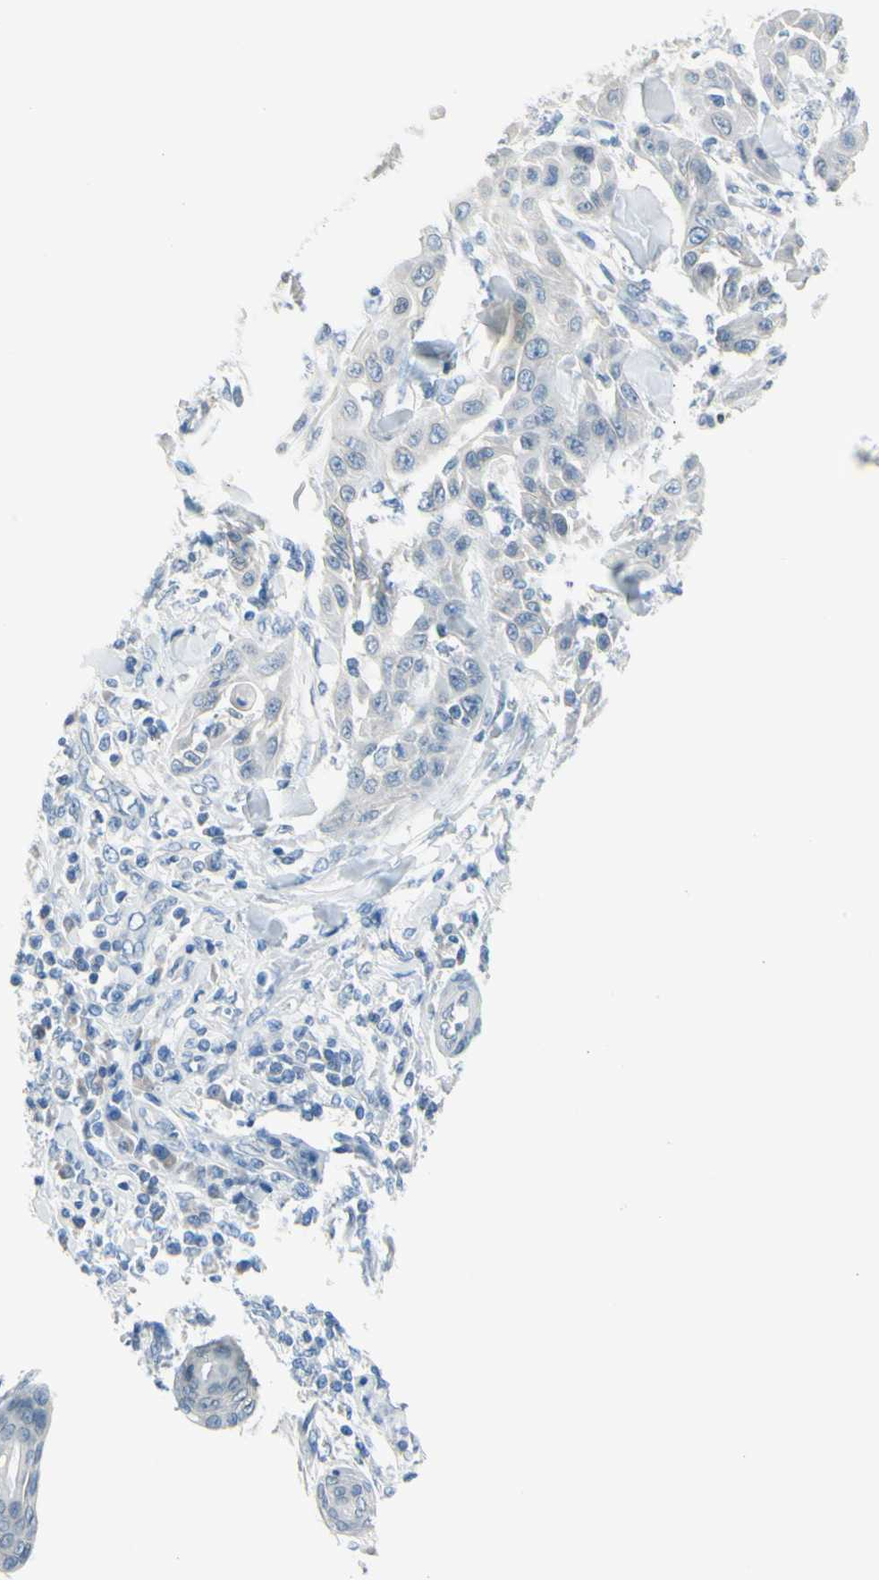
{"staining": {"intensity": "negative", "quantity": "none", "location": "none"}, "tissue": "skin cancer", "cell_type": "Tumor cells", "image_type": "cancer", "snomed": [{"axis": "morphology", "description": "Squamous cell carcinoma, NOS"}, {"axis": "topography", "description": "Skin"}], "caption": "DAB (3,3'-diaminobenzidine) immunohistochemical staining of human skin squamous cell carcinoma demonstrates no significant positivity in tumor cells.", "gene": "DCT", "patient": {"sex": "male", "age": 24}}